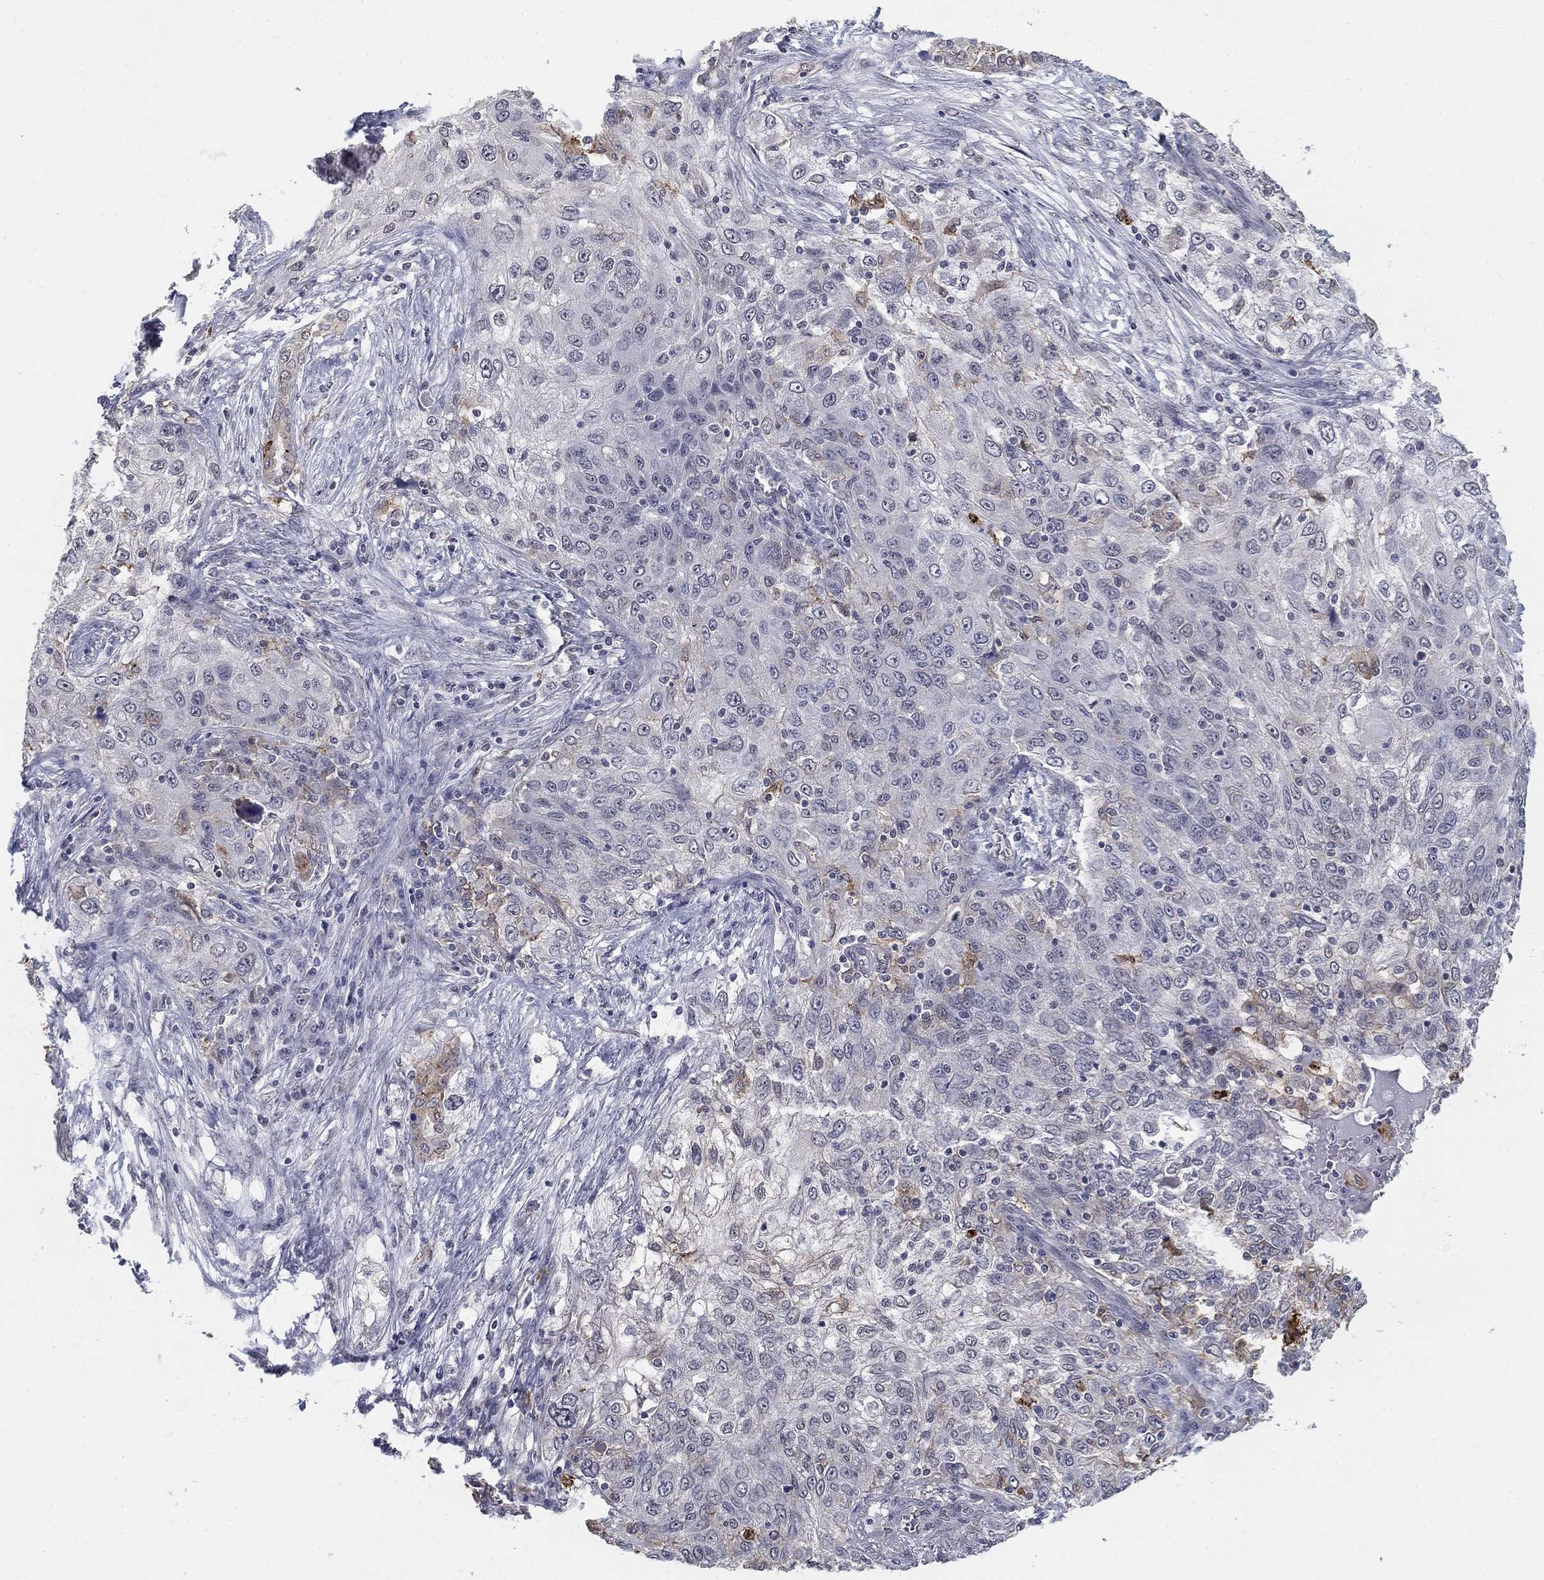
{"staining": {"intensity": "negative", "quantity": "none", "location": "none"}, "tissue": "lung cancer", "cell_type": "Tumor cells", "image_type": "cancer", "snomed": [{"axis": "morphology", "description": "Squamous cell carcinoma, NOS"}, {"axis": "topography", "description": "Lung"}], "caption": "There is no significant staining in tumor cells of lung cancer.", "gene": "GRIA3", "patient": {"sex": "female", "age": 69}}